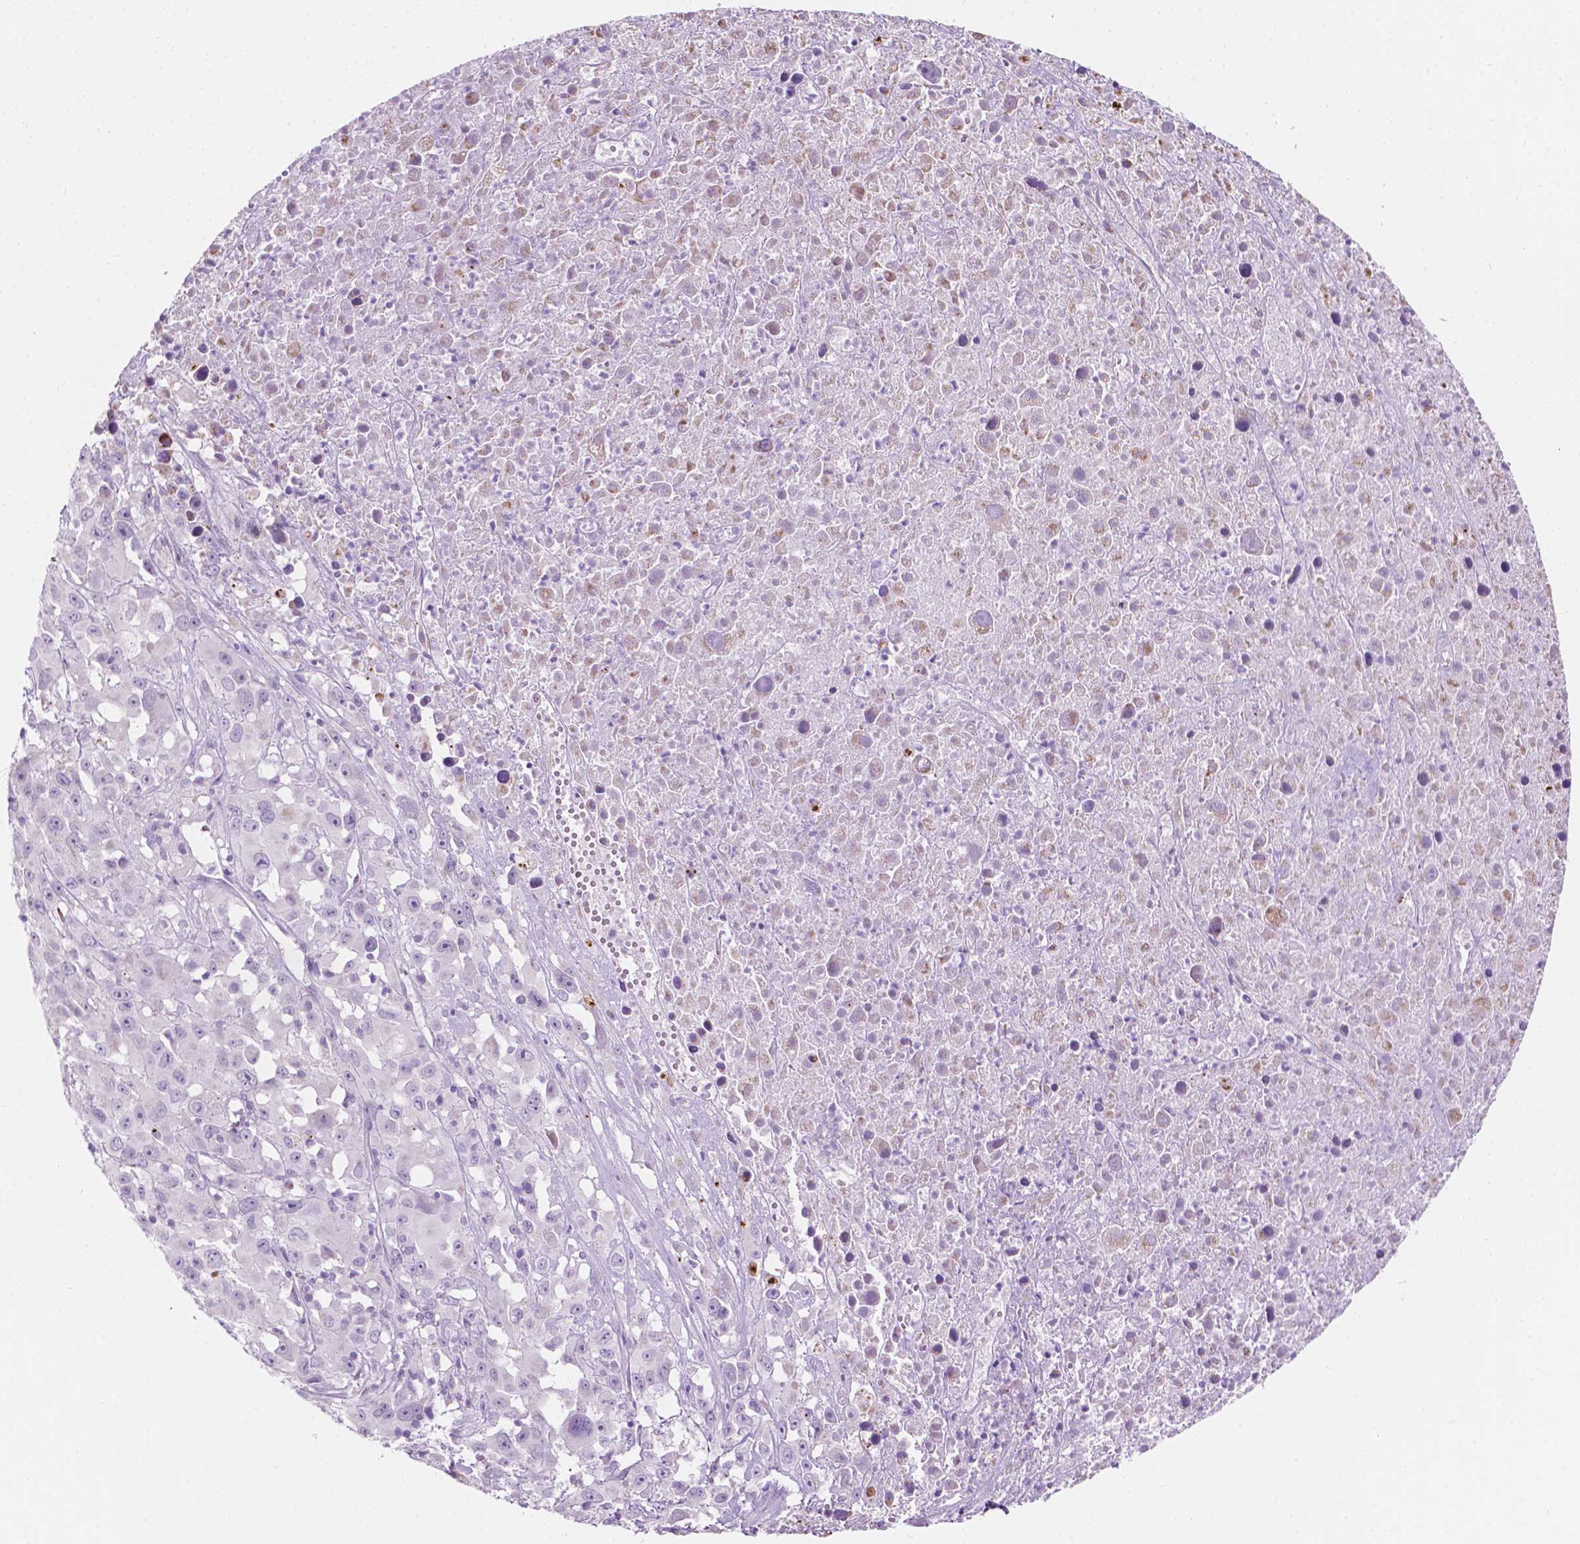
{"staining": {"intensity": "negative", "quantity": "none", "location": "none"}, "tissue": "melanoma", "cell_type": "Tumor cells", "image_type": "cancer", "snomed": [{"axis": "morphology", "description": "Malignant melanoma, Metastatic site"}, {"axis": "topography", "description": "Soft tissue"}], "caption": "Melanoma was stained to show a protein in brown. There is no significant staining in tumor cells.", "gene": "NOS1AP", "patient": {"sex": "male", "age": 50}}